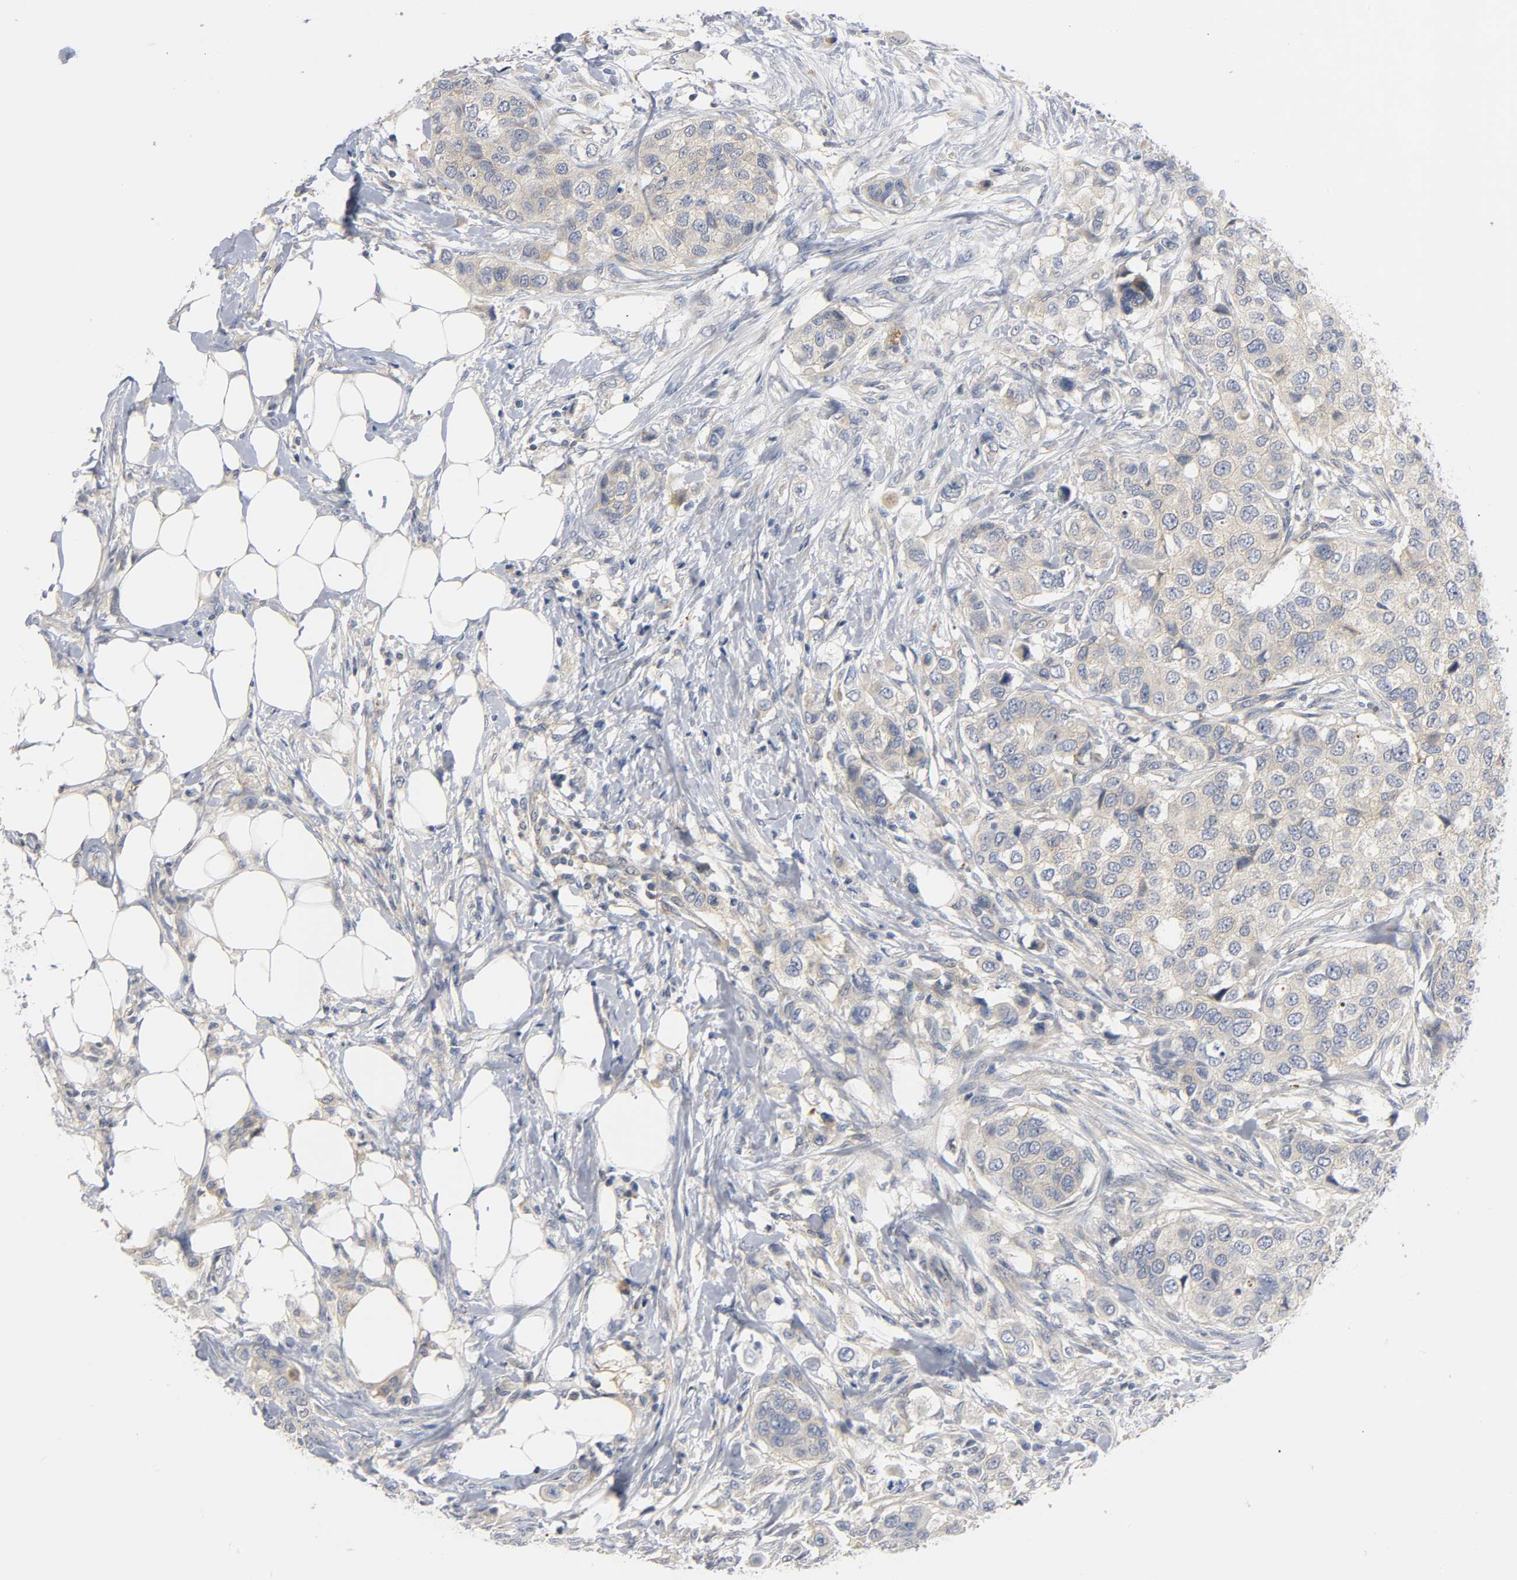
{"staining": {"intensity": "weak", "quantity": ">75%", "location": "cytoplasmic/membranous"}, "tissue": "breast cancer", "cell_type": "Tumor cells", "image_type": "cancer", "snomed": [{"axis": "morphology", "description": "Normal tissue, NOS"}, {"axis": "morphology", "description": "Duct carcinoma"}, {"axis": "topography", "description": "Breast"}], "caption": "Tumor cells show low levels of weak cytoplasmic/membranous staining in approximately >75% of cells in breast cancer.", "gene": "HDAC6", "patient": {"sex": "female", "age": 49}}